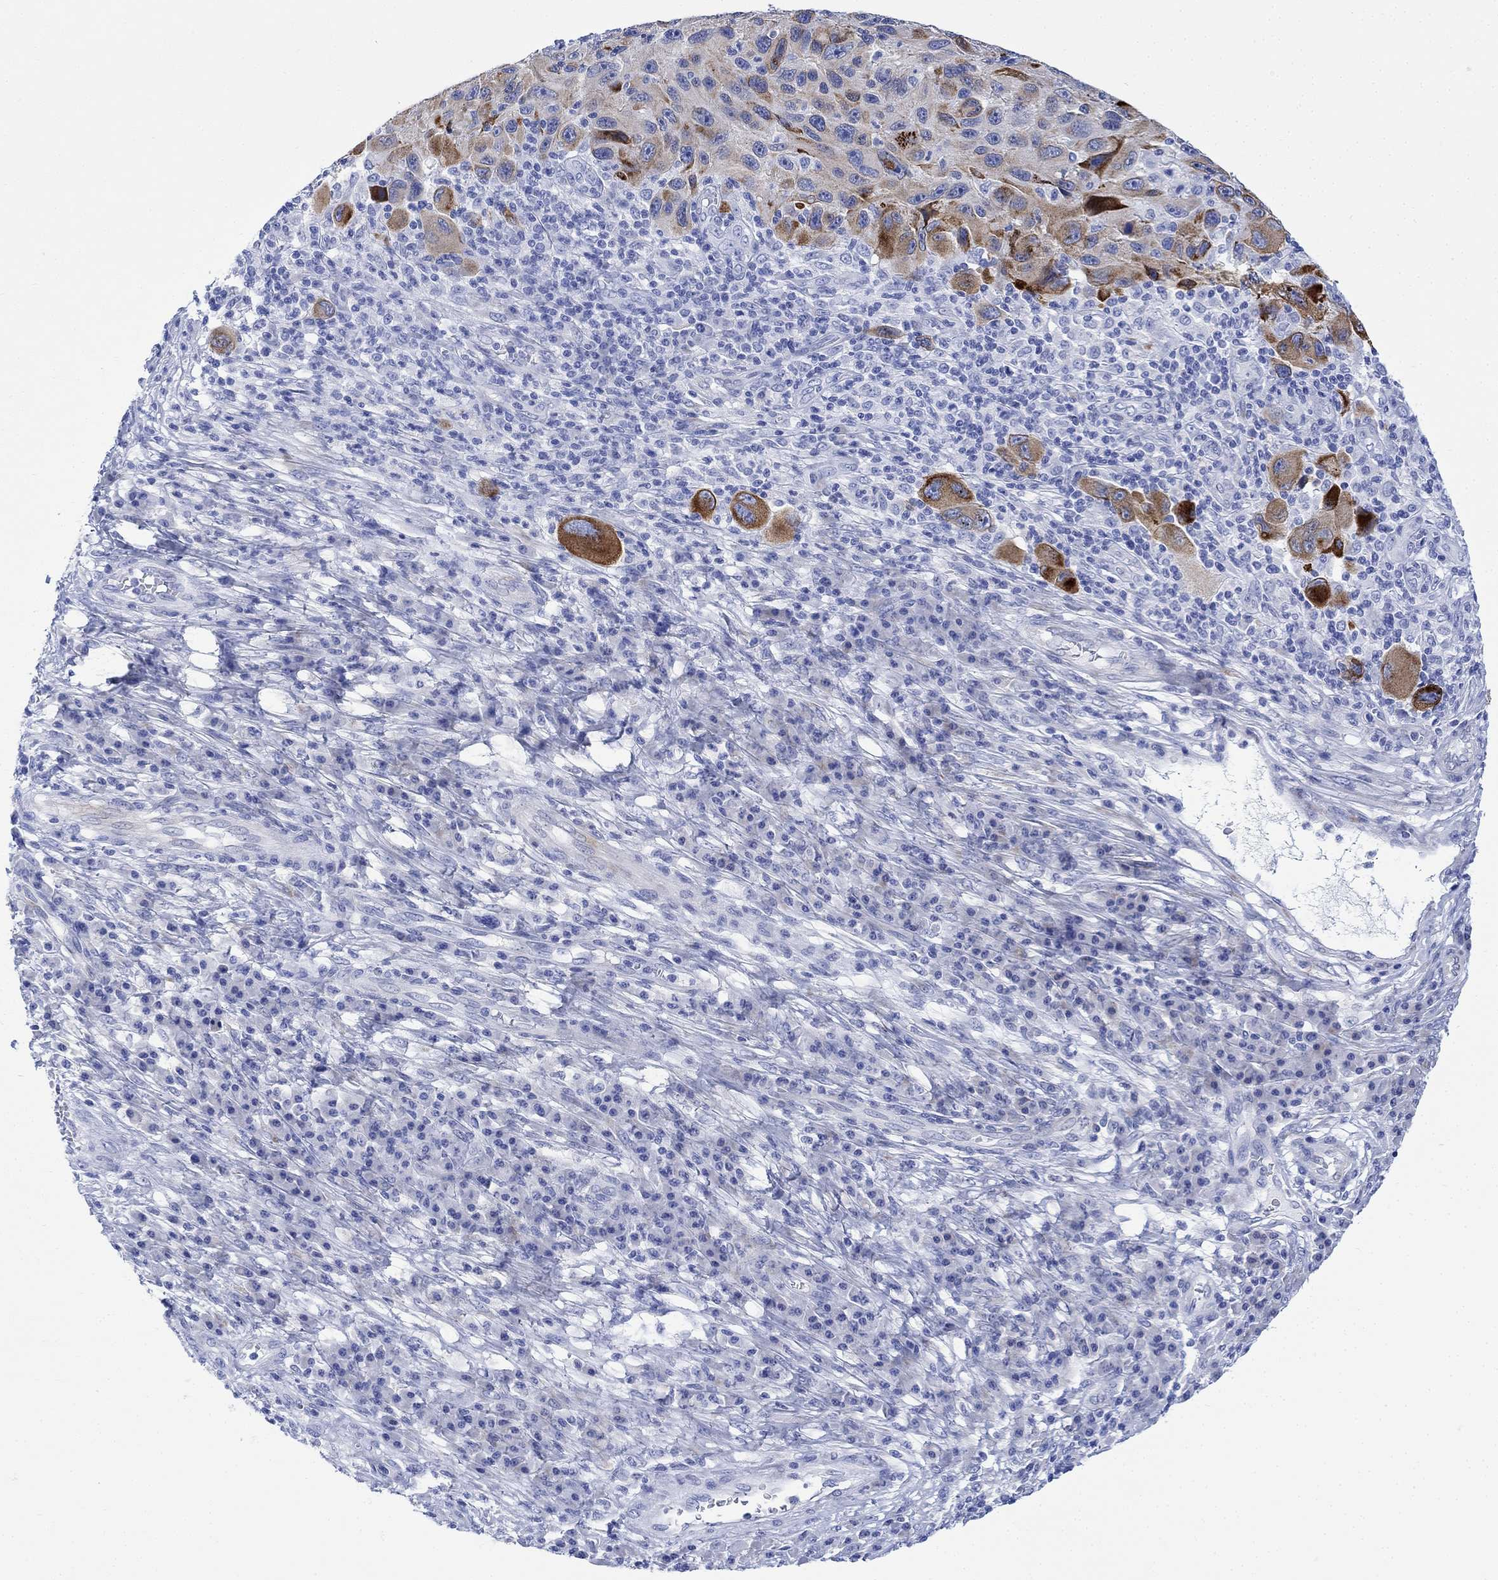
{"staining": {"intensity": "strong", "quantity": "<25%", "location": "cytoplasmic/membranous"}, "tissue": "melanoma", "cell_type": "Tumor cells", "image_type": "cancer", "snomed": [{"axis": "morphology", "description": "Malignant melanoma, NOS"}, {"axis": "topography", "description": "Skin"}], "caption": "Brown immunohistochemical staining in melanoma demonstrates strong cytoplasmic/membranous staining in about <25% of tumor cells. (brown staining indicates protein expression, while blue staining denotes nuclei).", "gene": "MYL1", "patient": {"sex": "male", "age": 53}}